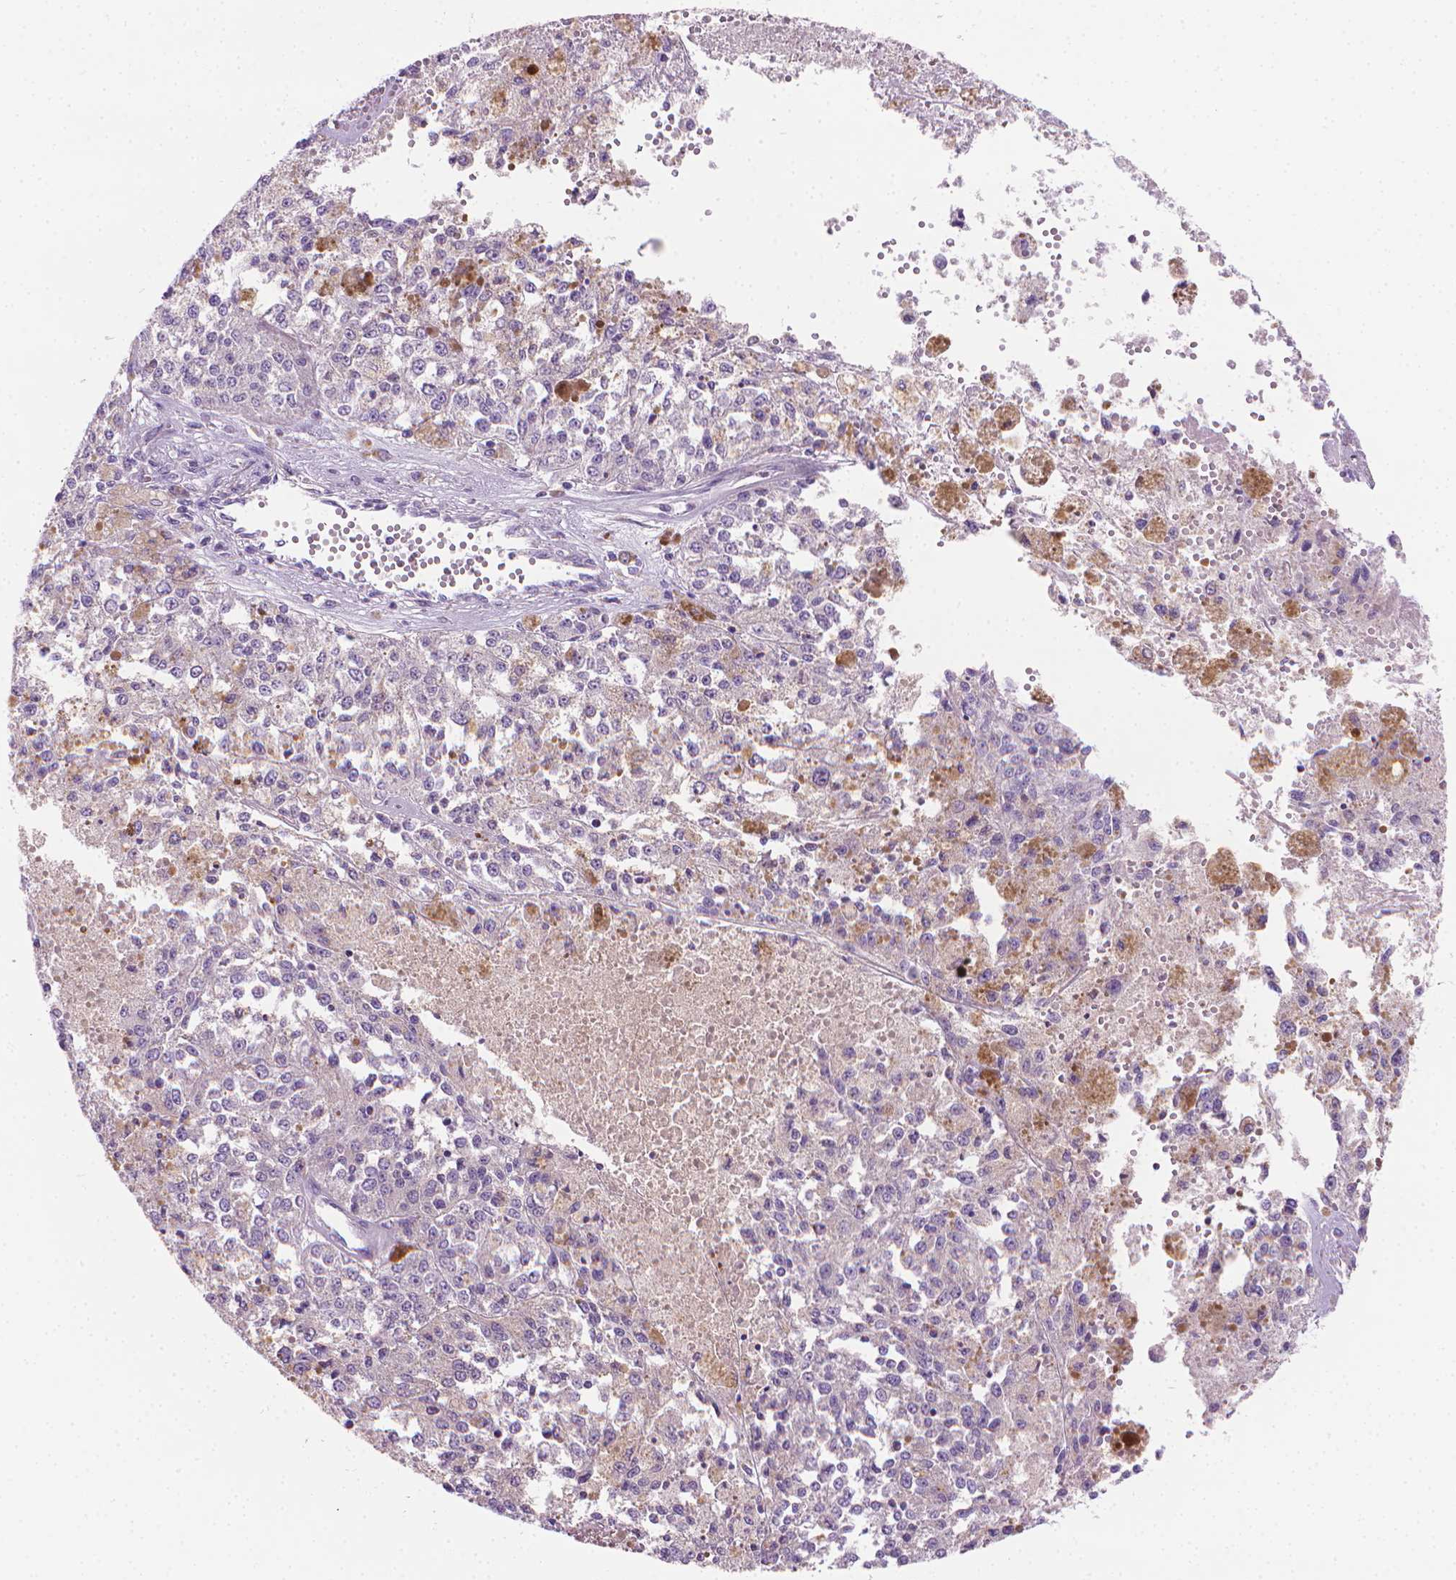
{"staining": {"intensity": "negative", "quantity": "none", "location": "none"}, "tissue": "melanoma", "cell_type": "Tumor cells", "image_type": "cancer", "snomed": [{"axis": "morphology", "description": "Malignant melanoma, Metastatic site"}, {"axis": "topography", "description": "Lymph node"}], "caption": "Immunohistochemistry micrograph of neoplastic tissue: human melanoma stained with DAB shows no significant protein positivity in tumor cells. The staining is performed using DAB brown chromogen with nuclei counter-stained in using hematoxylin.", "gene": "FASN", "patient": {"sex": "female", "age": 64}}